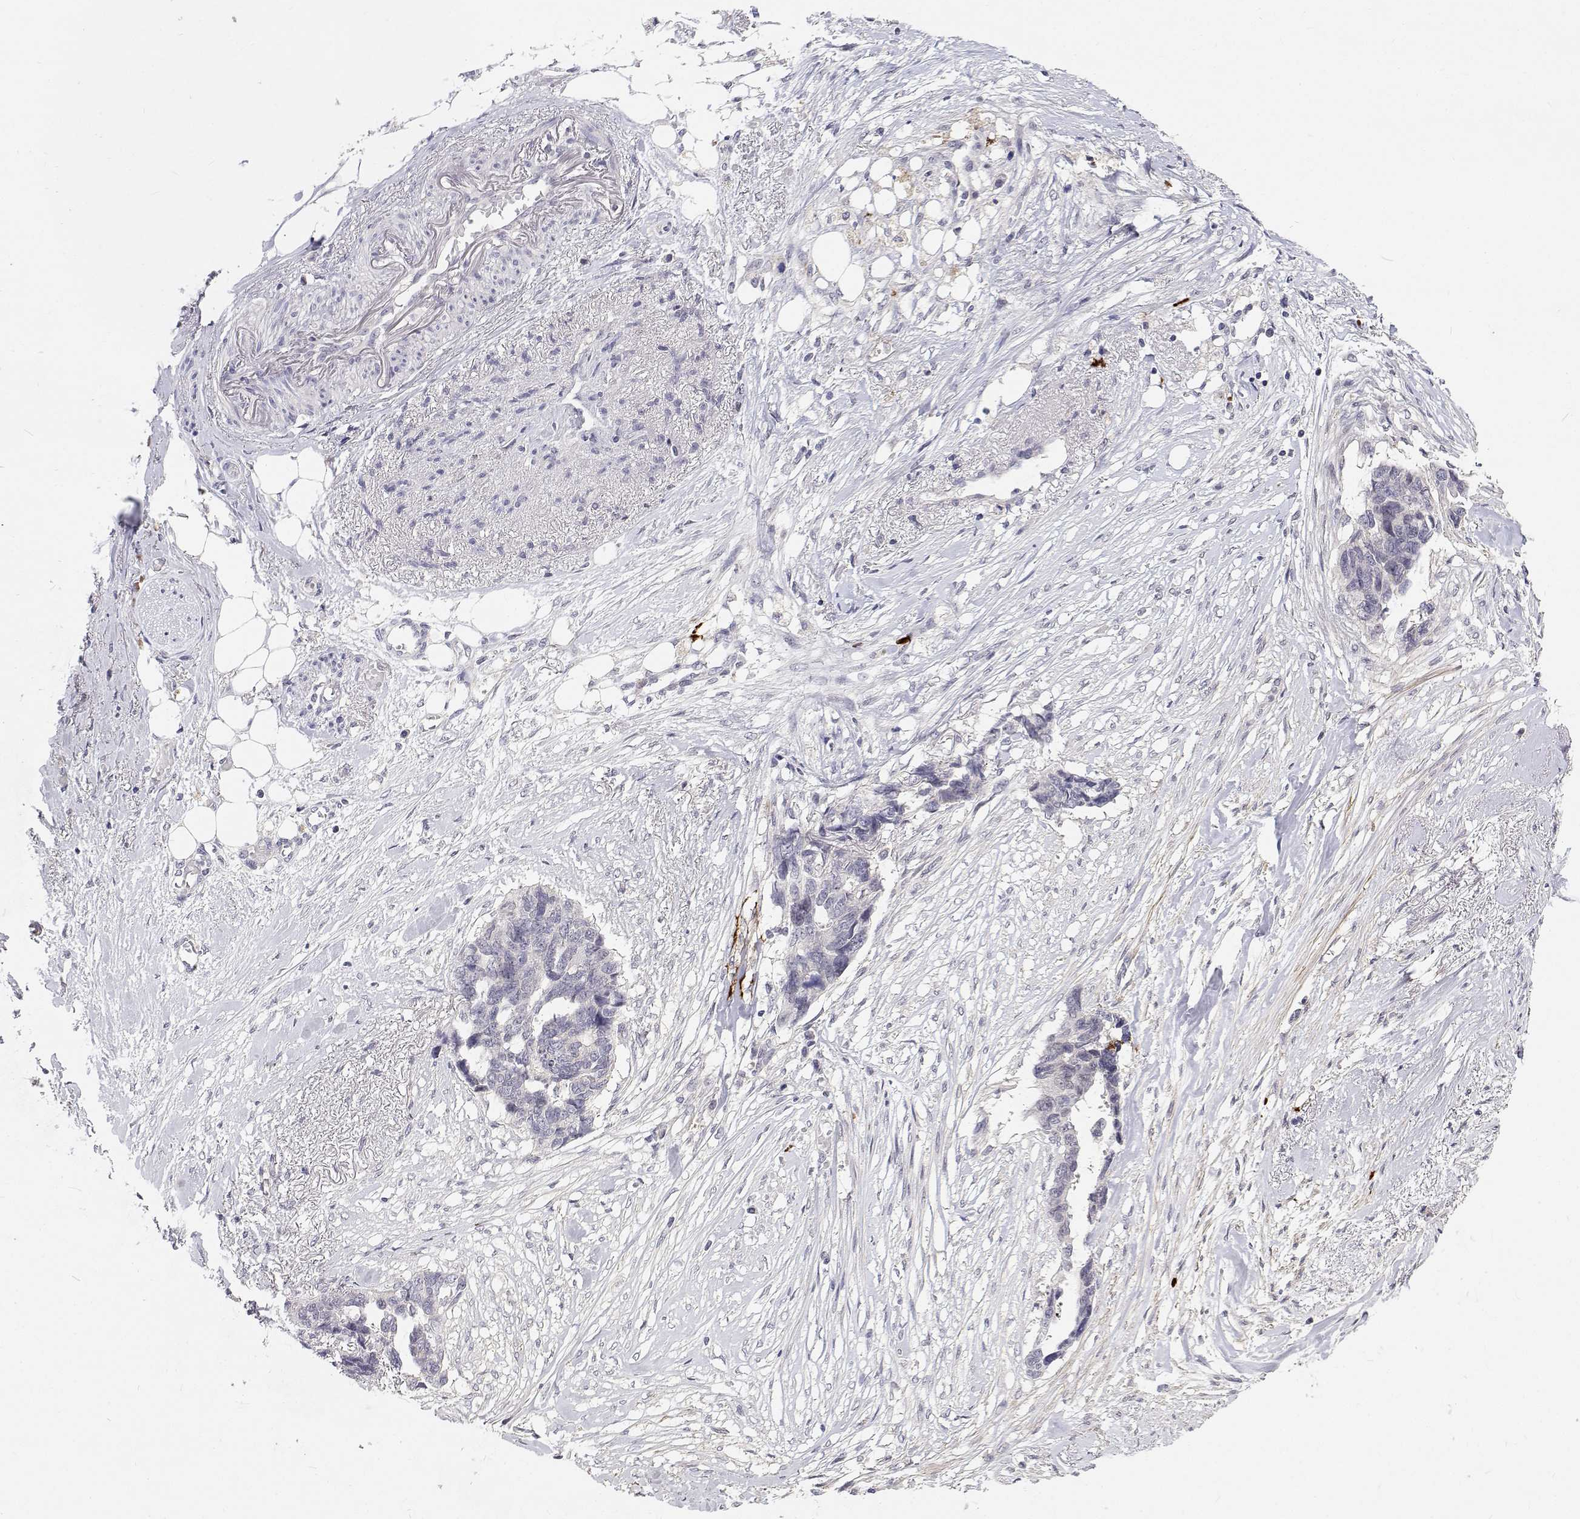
{"staining": {"intensity": "negative", "quantity": "none", "location": "none"}, "tissue": "ovarian cancer", "cell_type": "Tumor cells", "image_type": "cancer", "snomed": [{"axis": "morphology", "description": "Cystadenocarcinoma, serous, NOS"}, {"axis": "topography", "description": "Ovary"}], "caption": "This micrograph is of ovarian serous cystadenocarcinoma stained with IHC to label a protein in brown with the nuclei are counter-stained blue. There is no expression in tumor cells. The staining was performed using DAB (3,3'-diaminobenzidine) to visualize the protein expression in brown, while the nuclei were stained in blue with hematoxylin (Magnification: 20x).", "gene": "MYPN", "patient": {"sex": "female", "age": 69}}